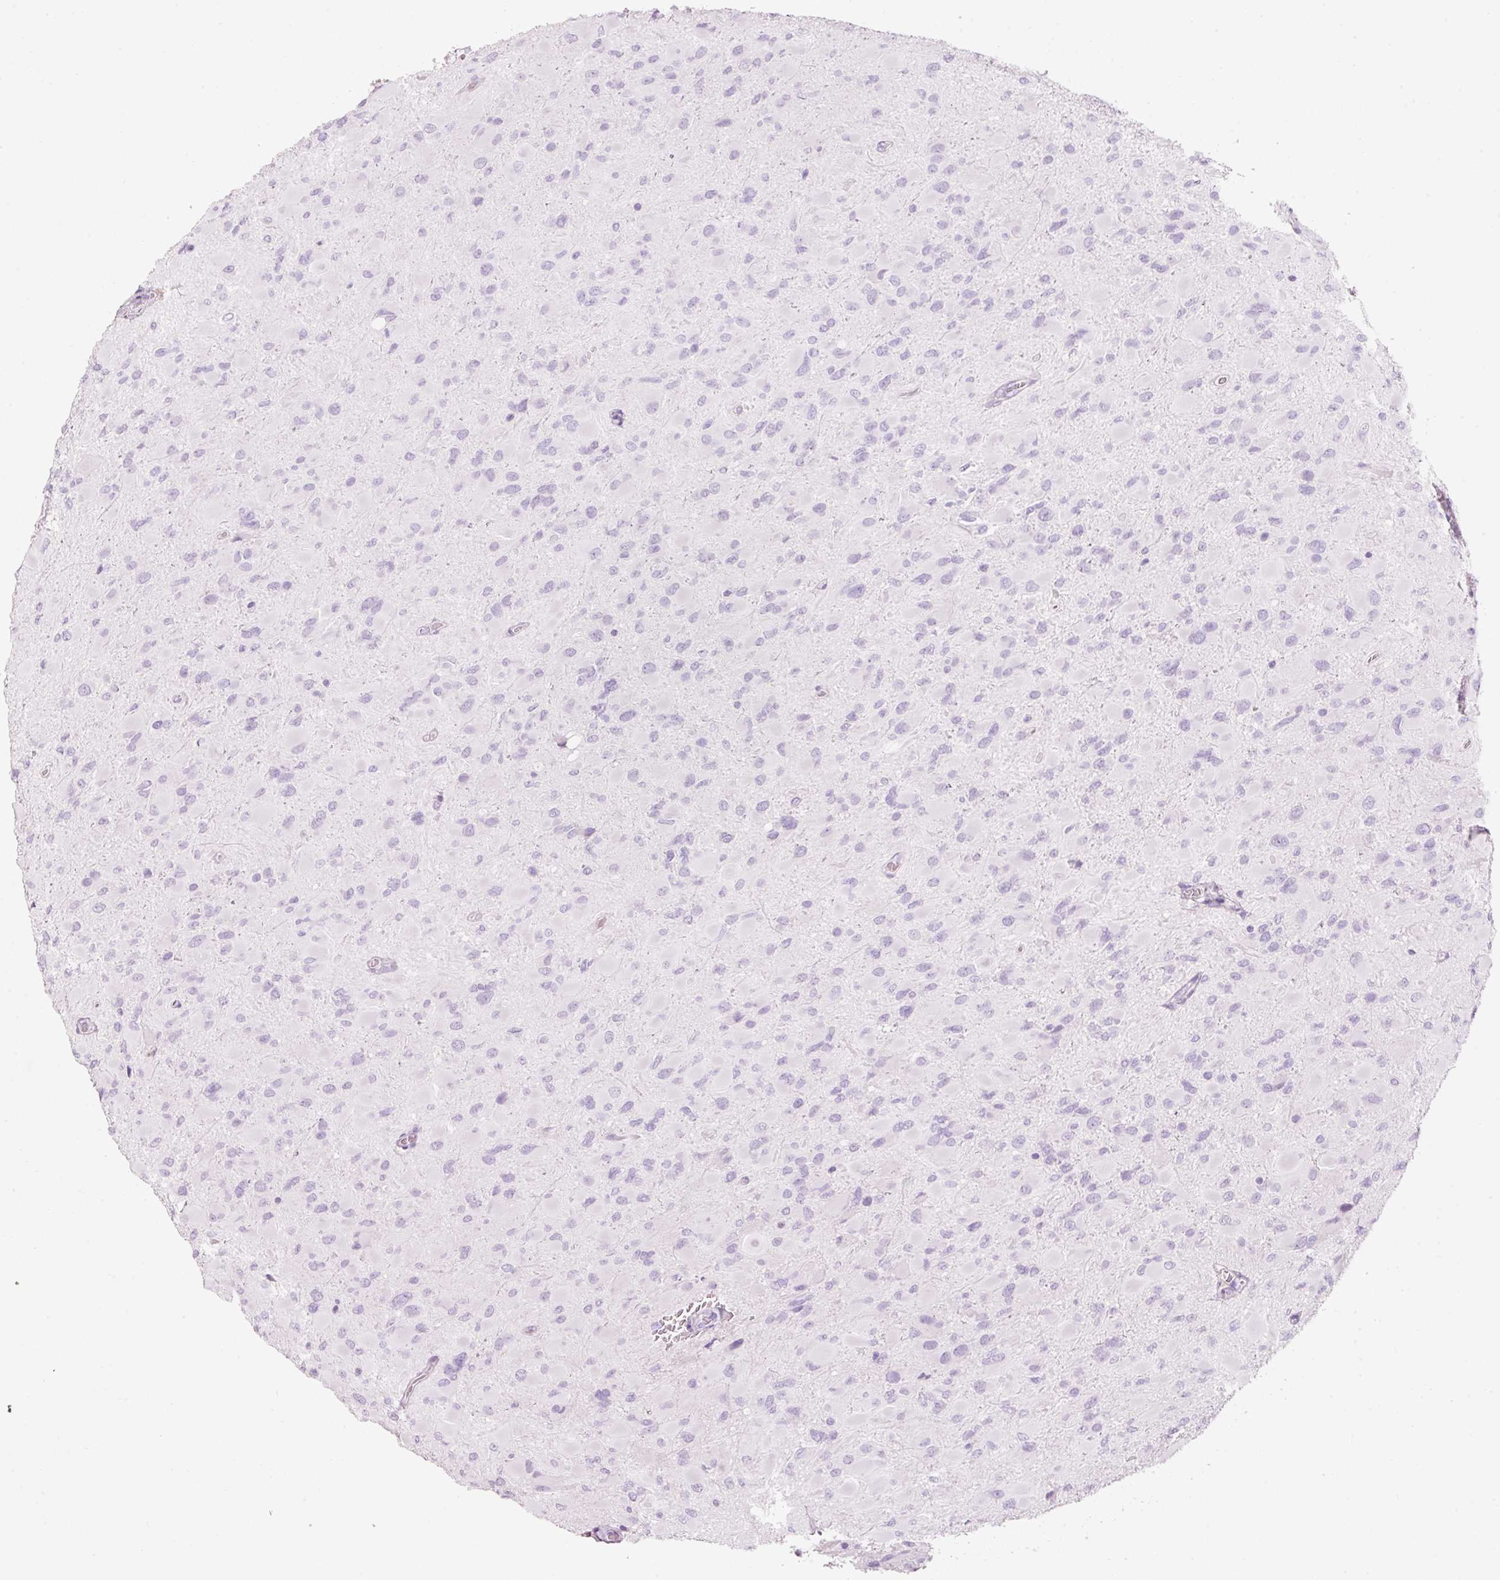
{"staining": {"intensity": "negative", "quantity": "none", "location": "none"}, "tissue": "glioma", "cell_type": "Tumor cells", "image_type": "cancer", "snomed": [{"axis": "morphology", "description": "Glioma, malignant, High grade"}, {"axis": "topography", "description": "Cerebral cortex"}], "caption": "Malignant glioma (high-grade) was stained to show a protein in brown. There is no significant expression in tumor cells.", "gene": "CMA1", "patient": {"sex": "female", "age": 36}}